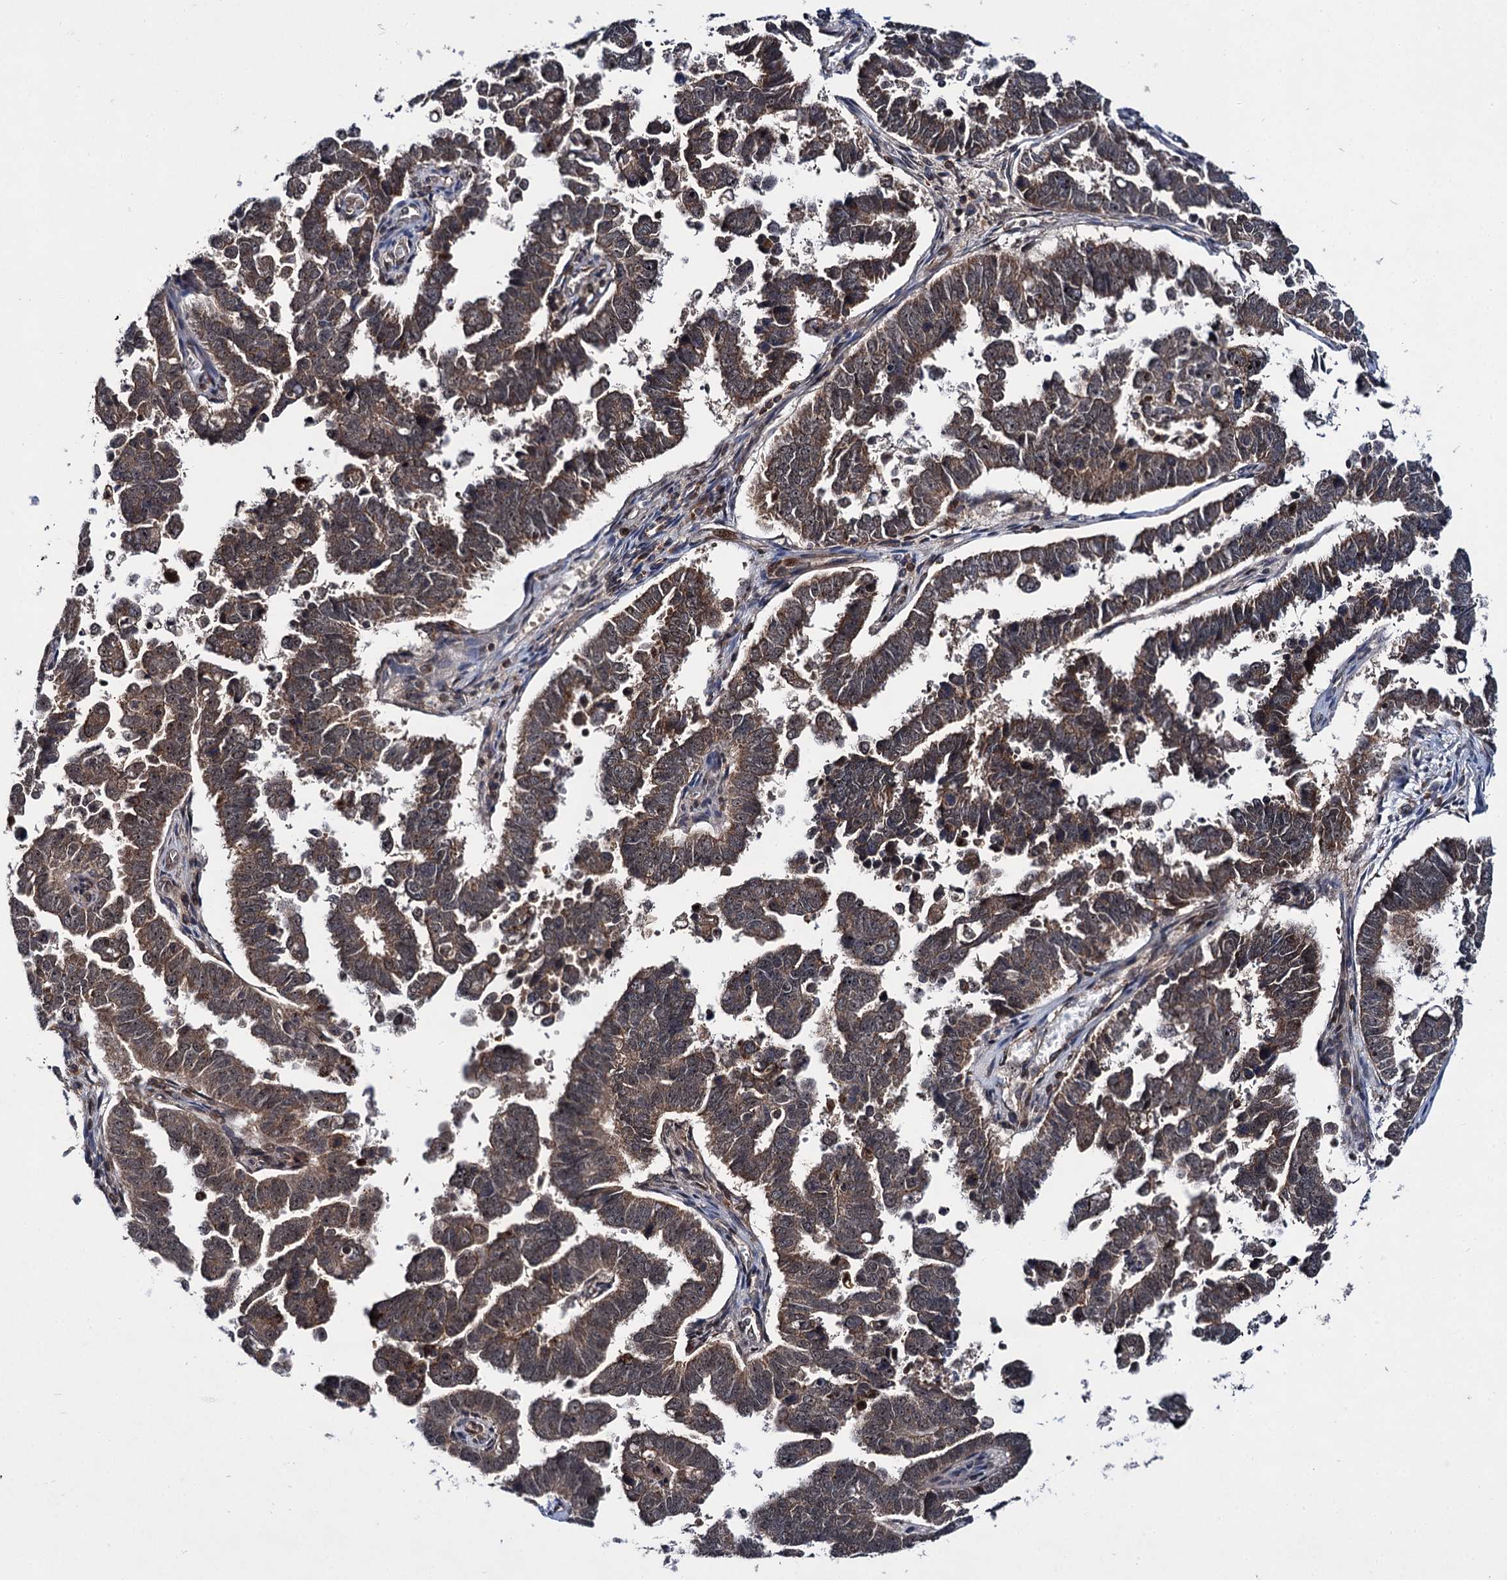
{"staining": {"intensity": "moderate", "quantity": ">75%", "location": "cytoplasmic/membranous"}, "tissue": "endometrial cancer", "cell_type": "Tumor cells", "image_type": "cancer", "snomed": [{"axis": "morphology", "description": "Adenocarcinoma, NOS"}, {"axis": "topography", "description": "Endometrium"}], "caption": "Endometrial cancer (adenocarcinoma) stained with a brown dye displays moderate cytoplasmic/membranous positive staining in about >75% of tumor cells.", "gene": "ABLIM1", "patient": {"sex": "female", "age": 75}}